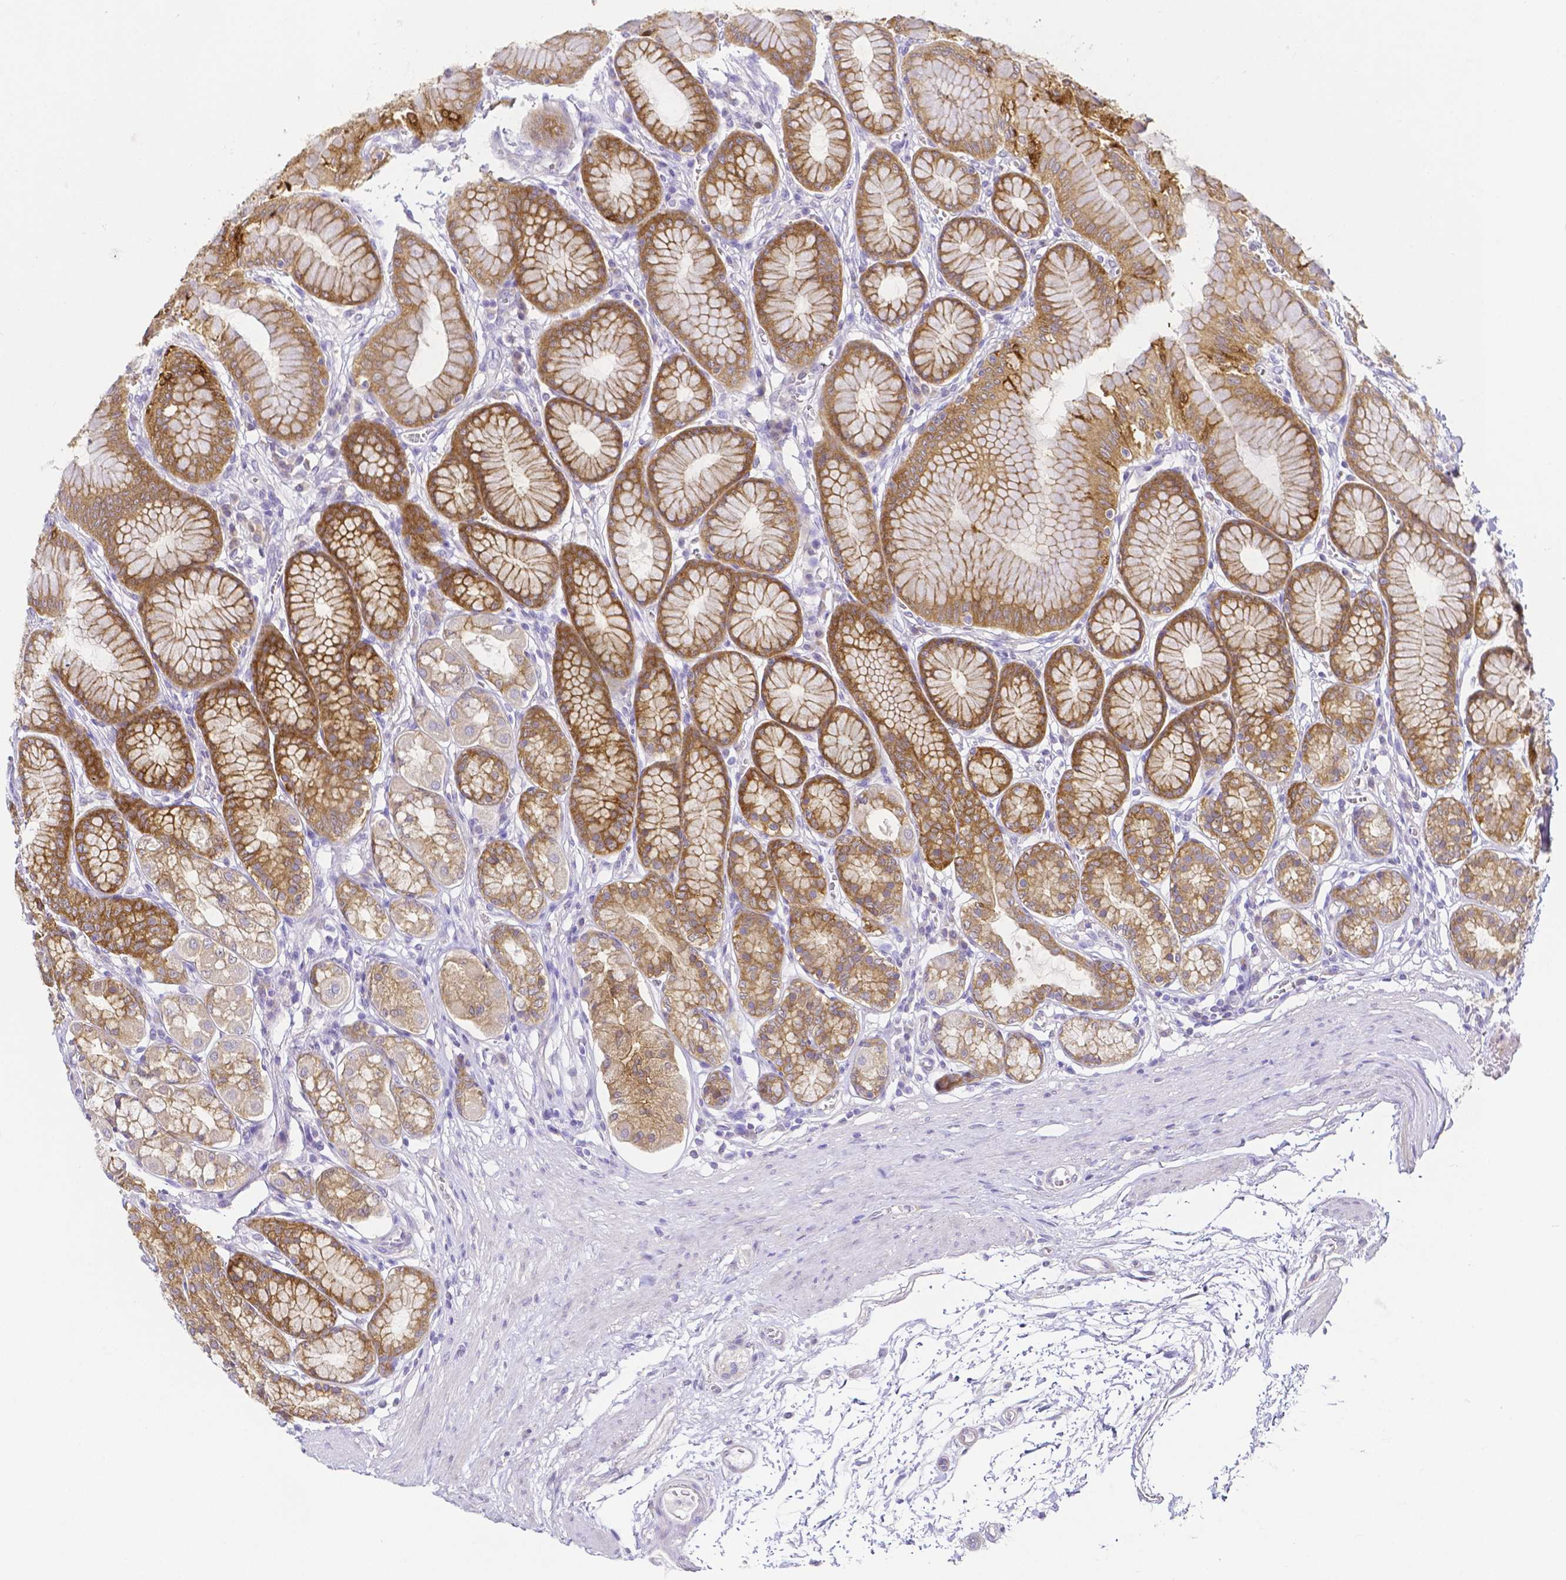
{"staining": {"intensity": "moderate", "quantity": ">75%", "location": "cytoplasmic/membranous"}, "tissue": "stomach", "cell_type": "Glandular cells", "image_type": "normal", "snomed": [{"axis": "morphology", "description": "Normal tissue, NOS"}, {"axis": "topography", "description": "Stomach"}, {"axis": "topography", "description": "Stomach, lower"}], "caption": "DAB (3,3'-diaminobenzidine) immunohistochemical staining of normal stomach displays moderate cytoplasmic/membranous protein positivity in about >75% of glandular cells.", "gene": "PKP3", "patient": {"sex": "male", "age": 76}}